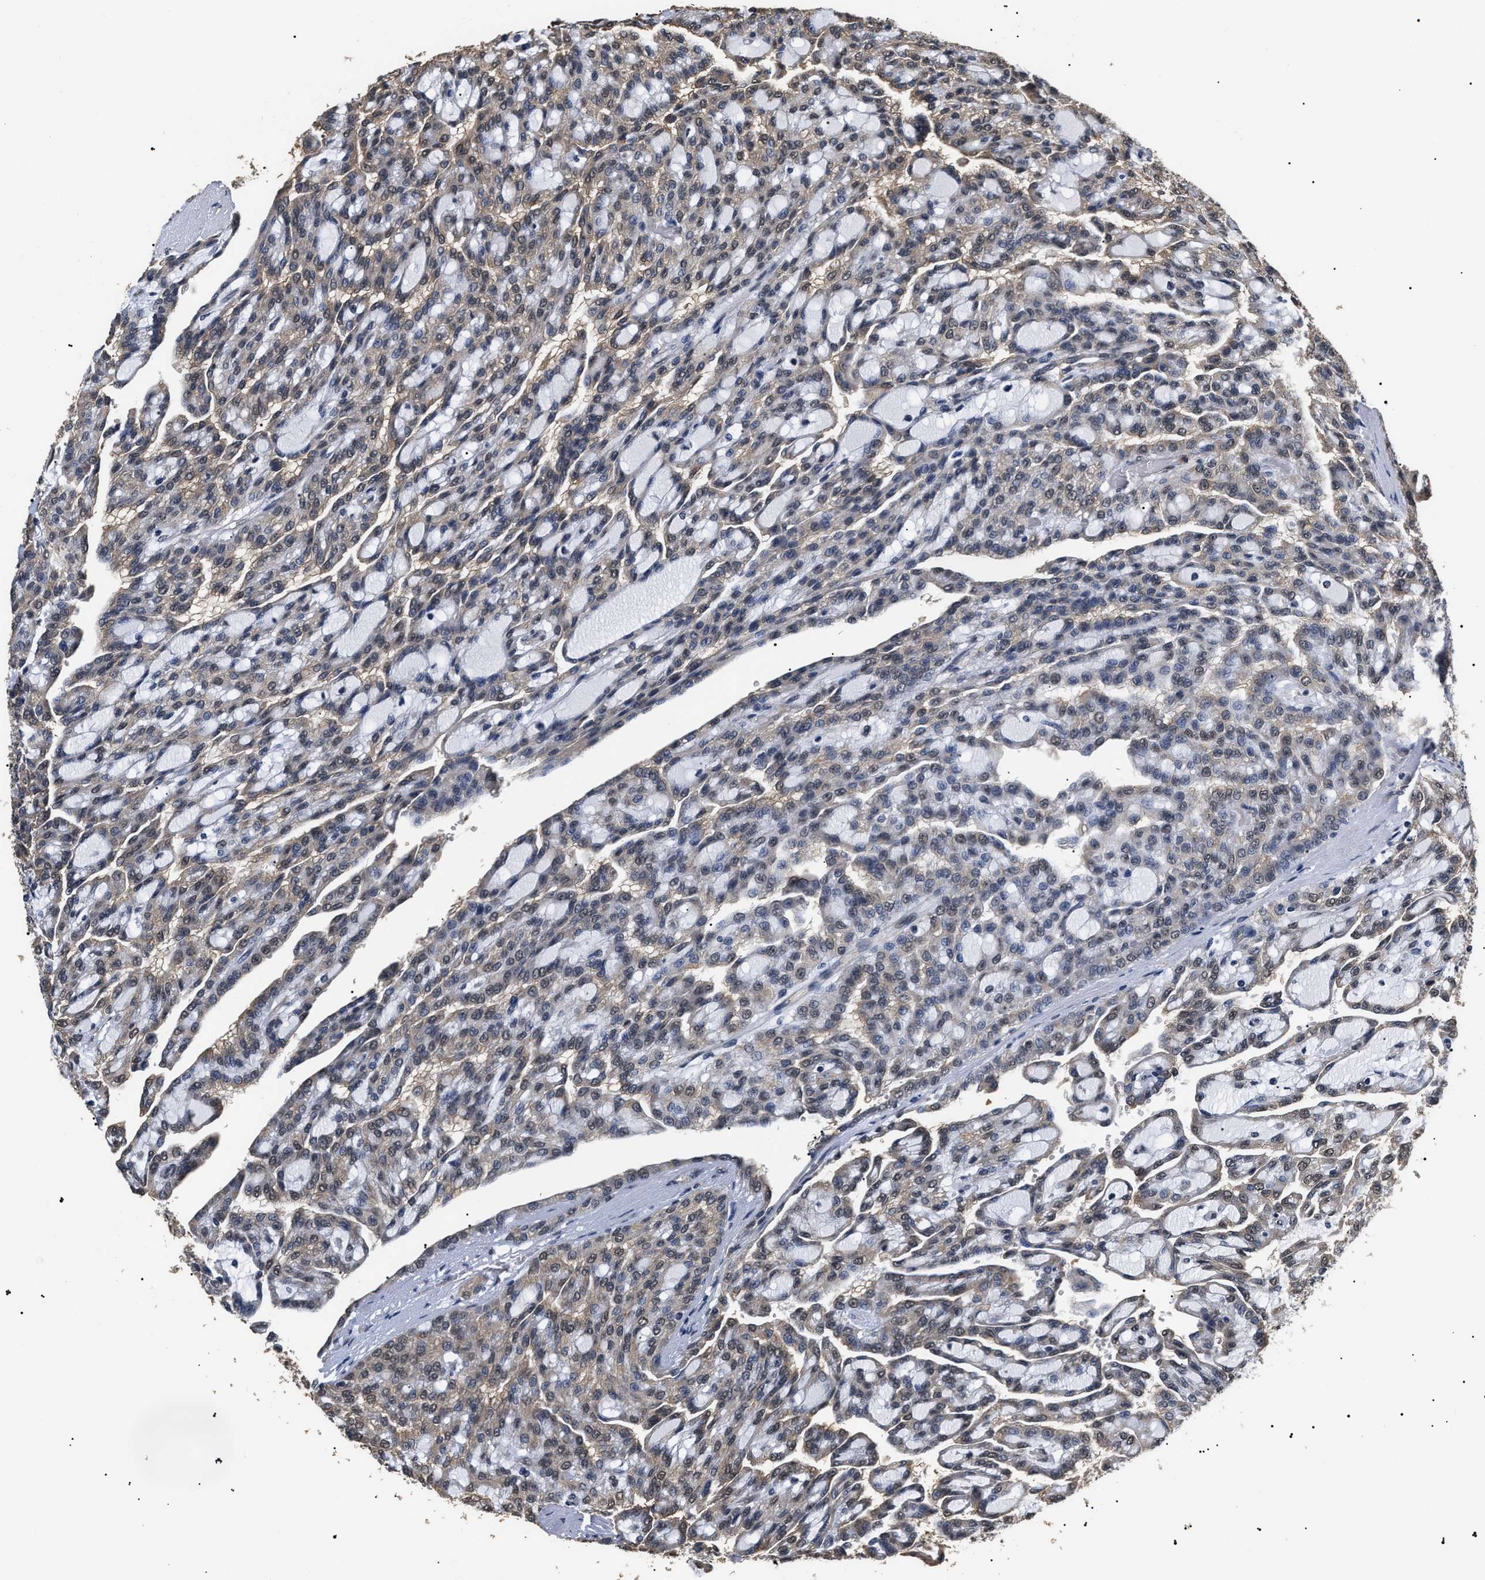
{"staining": {"intensity": "weak", "quantity": ">75%", "location": "cytoplasmic/membranous,nuclear"}, "tissue": "renal cancer", "cell_type": "Tumor cells", "image_type": "cancer", "snomed": [{"axis": "morphology", "description": "Adenocarcinoma, NOS"}, {"axis": "topography", "description": "Kidney"}], "caption": "Human adenocarcinoma (renal) stained for a protein (brown) displays weak cytoplasmic/membranous and nuclear positive staining in about >75% of tumor cells.", "gene": "PSMD8", "patient": {"sex": "male", "age": 63}}